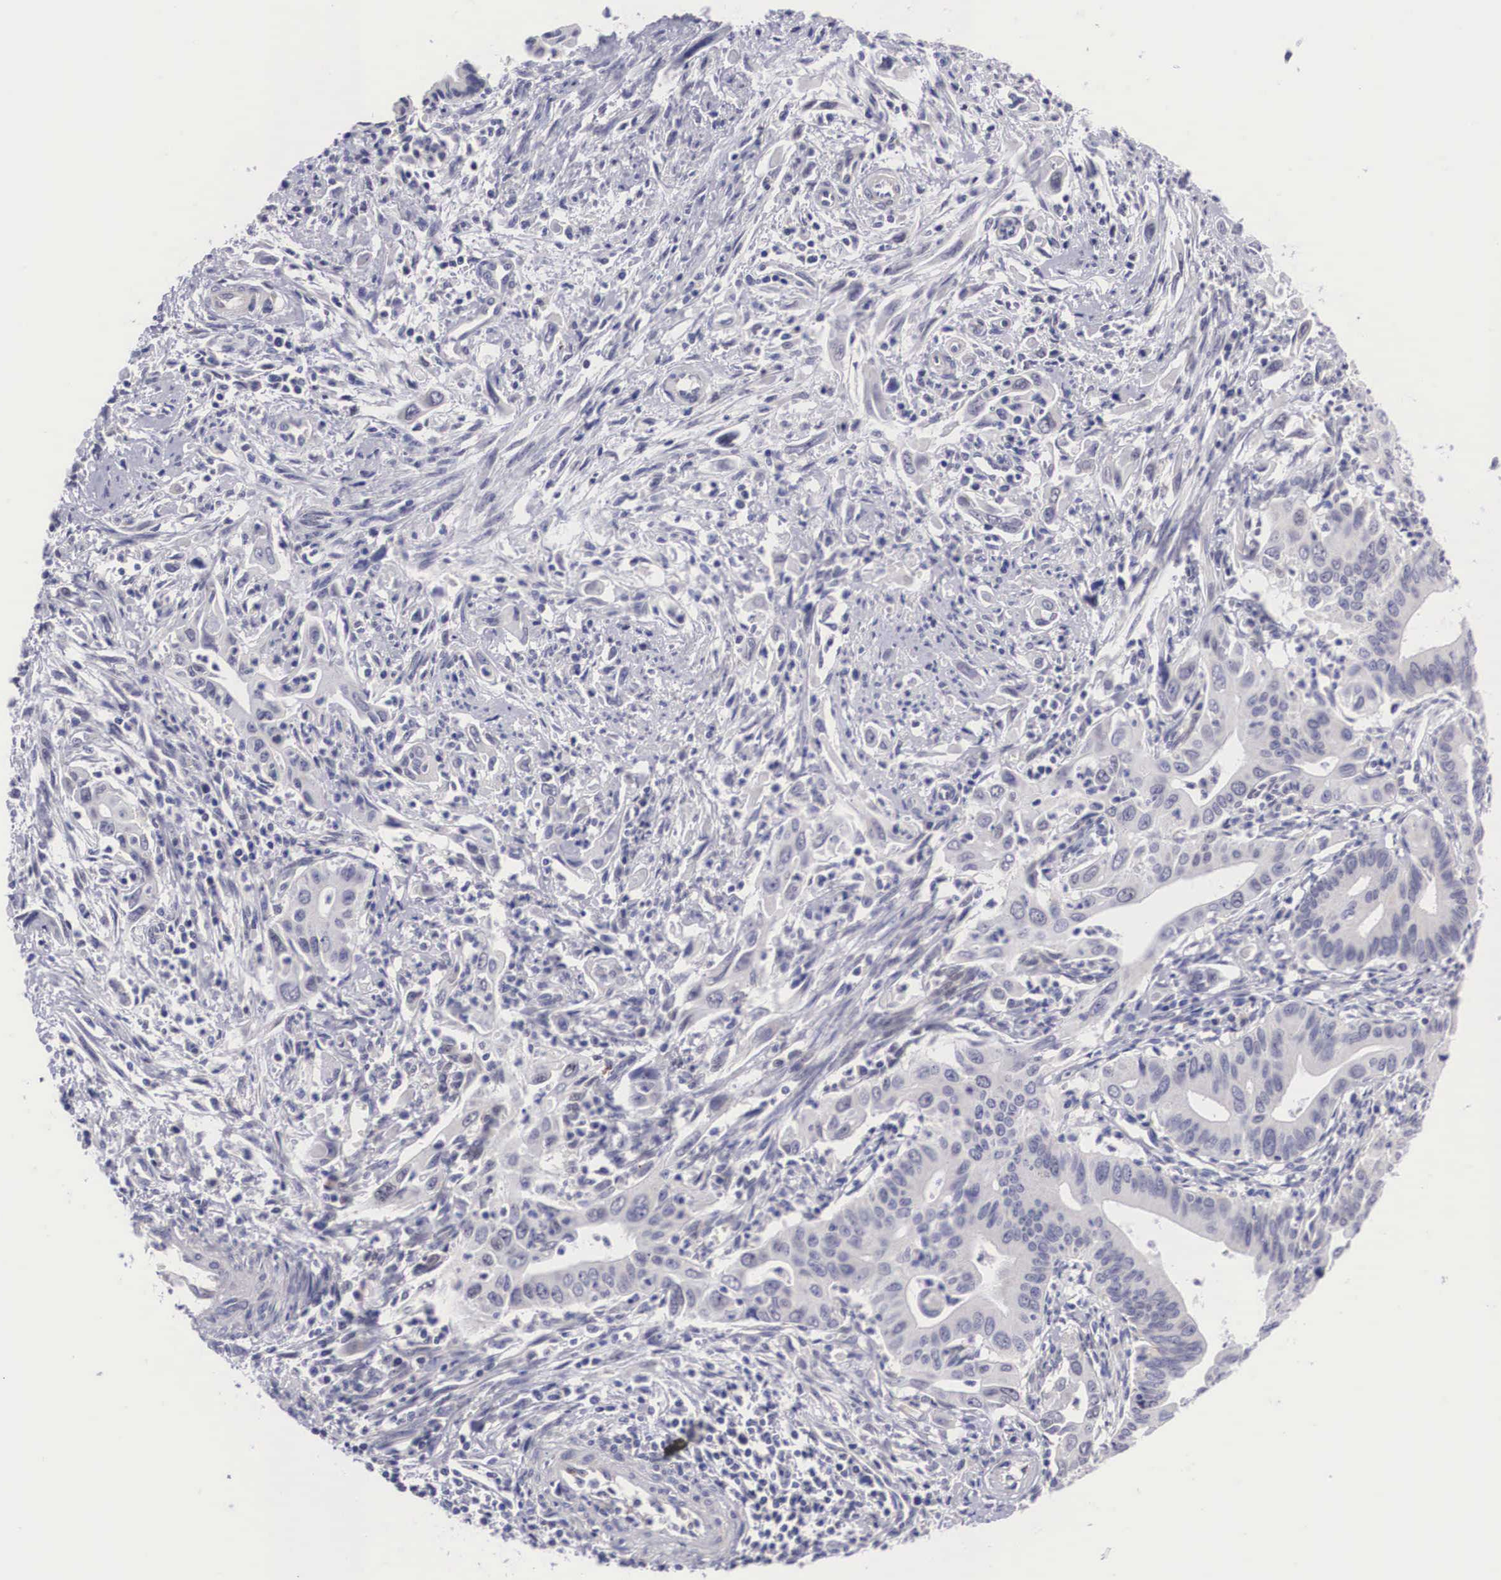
{"staining": {"intensity": "negative", "quantity": "none", "location": "none"}, "tissue": "cervical cancer", "cell_type": "Tumor cells", "image_type": "cancer", "snomed": [{"axis": "morphology", "description": "Normal tissue, NOS"}, {"axis": "morphology", "description": "Adenocarcinoma, NOS"}, {"axis": "topography", "description": "Cervix"}], "caption": "Immunohistochemistry (IHC) of human cervical cancer (adenocarcinoma) reveals no positivity in tumor cells.", "gene": "SOX11", "patient": {"sex": "female", "age": 34}}